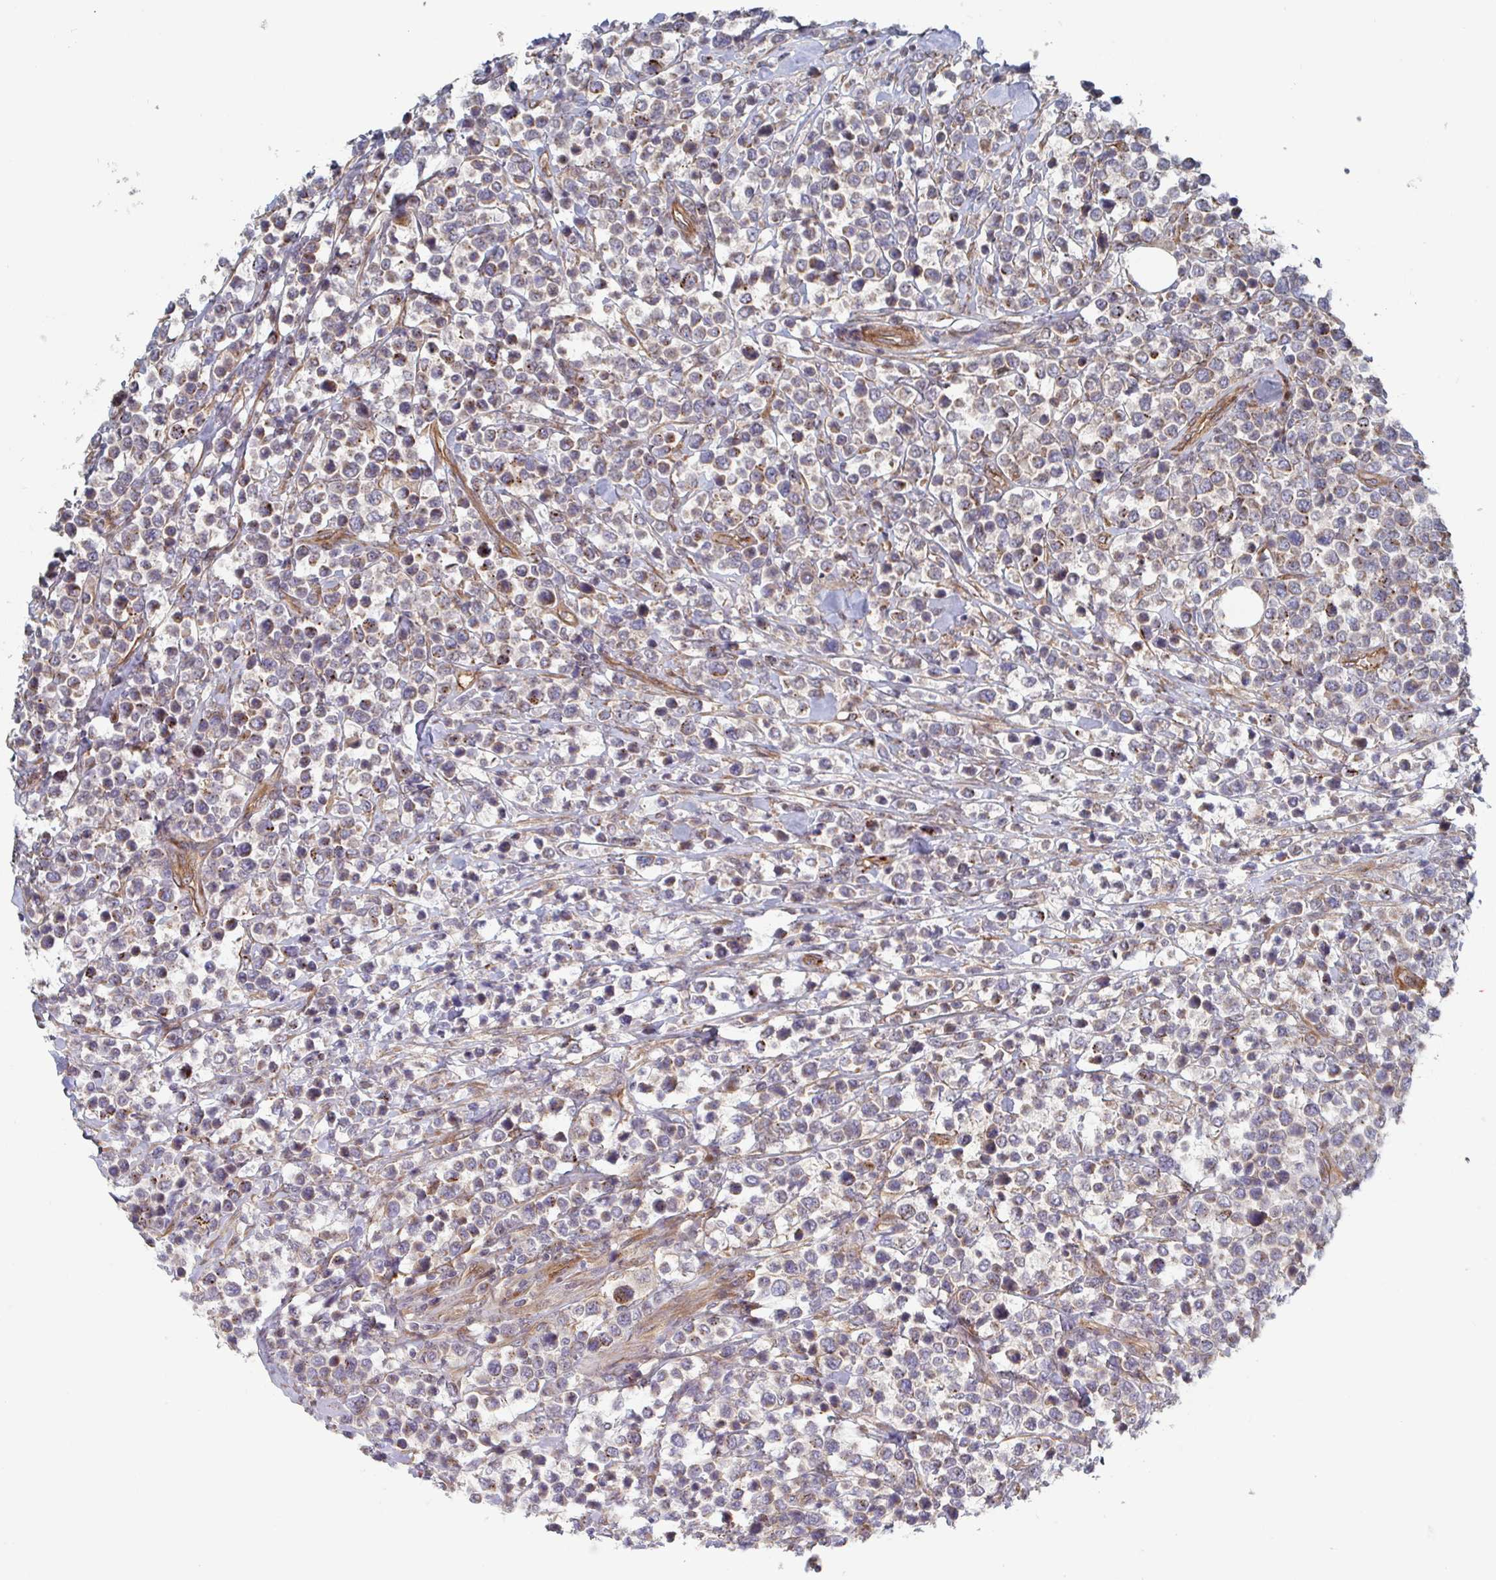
{"staining": {"intensity": "negative", "quantity": "none", "location": "none"}, "tissue": "lymphoma", "cell_type": "Tumor cells", "image_type": "cancer", "snomed": [{"axis": "morphology", "description": "Malignant lymphoma, non-Hodgkin's type, Low grade"}, {"axis": "topography", "description": "Lymph node"}], "caption": "Immunohistochemistry micrograph of neoplastic tissue: human lymphoma stained with DAB (3,3'-diaminobenzidine) exhibits no significant protein positivity in tumor cells. (DAB immunohistochemistry (IHC) visualized using brightfield microscopy, high magnification).", "gene": "DVL3", "patient": {"sex": "male", "age": 60}}